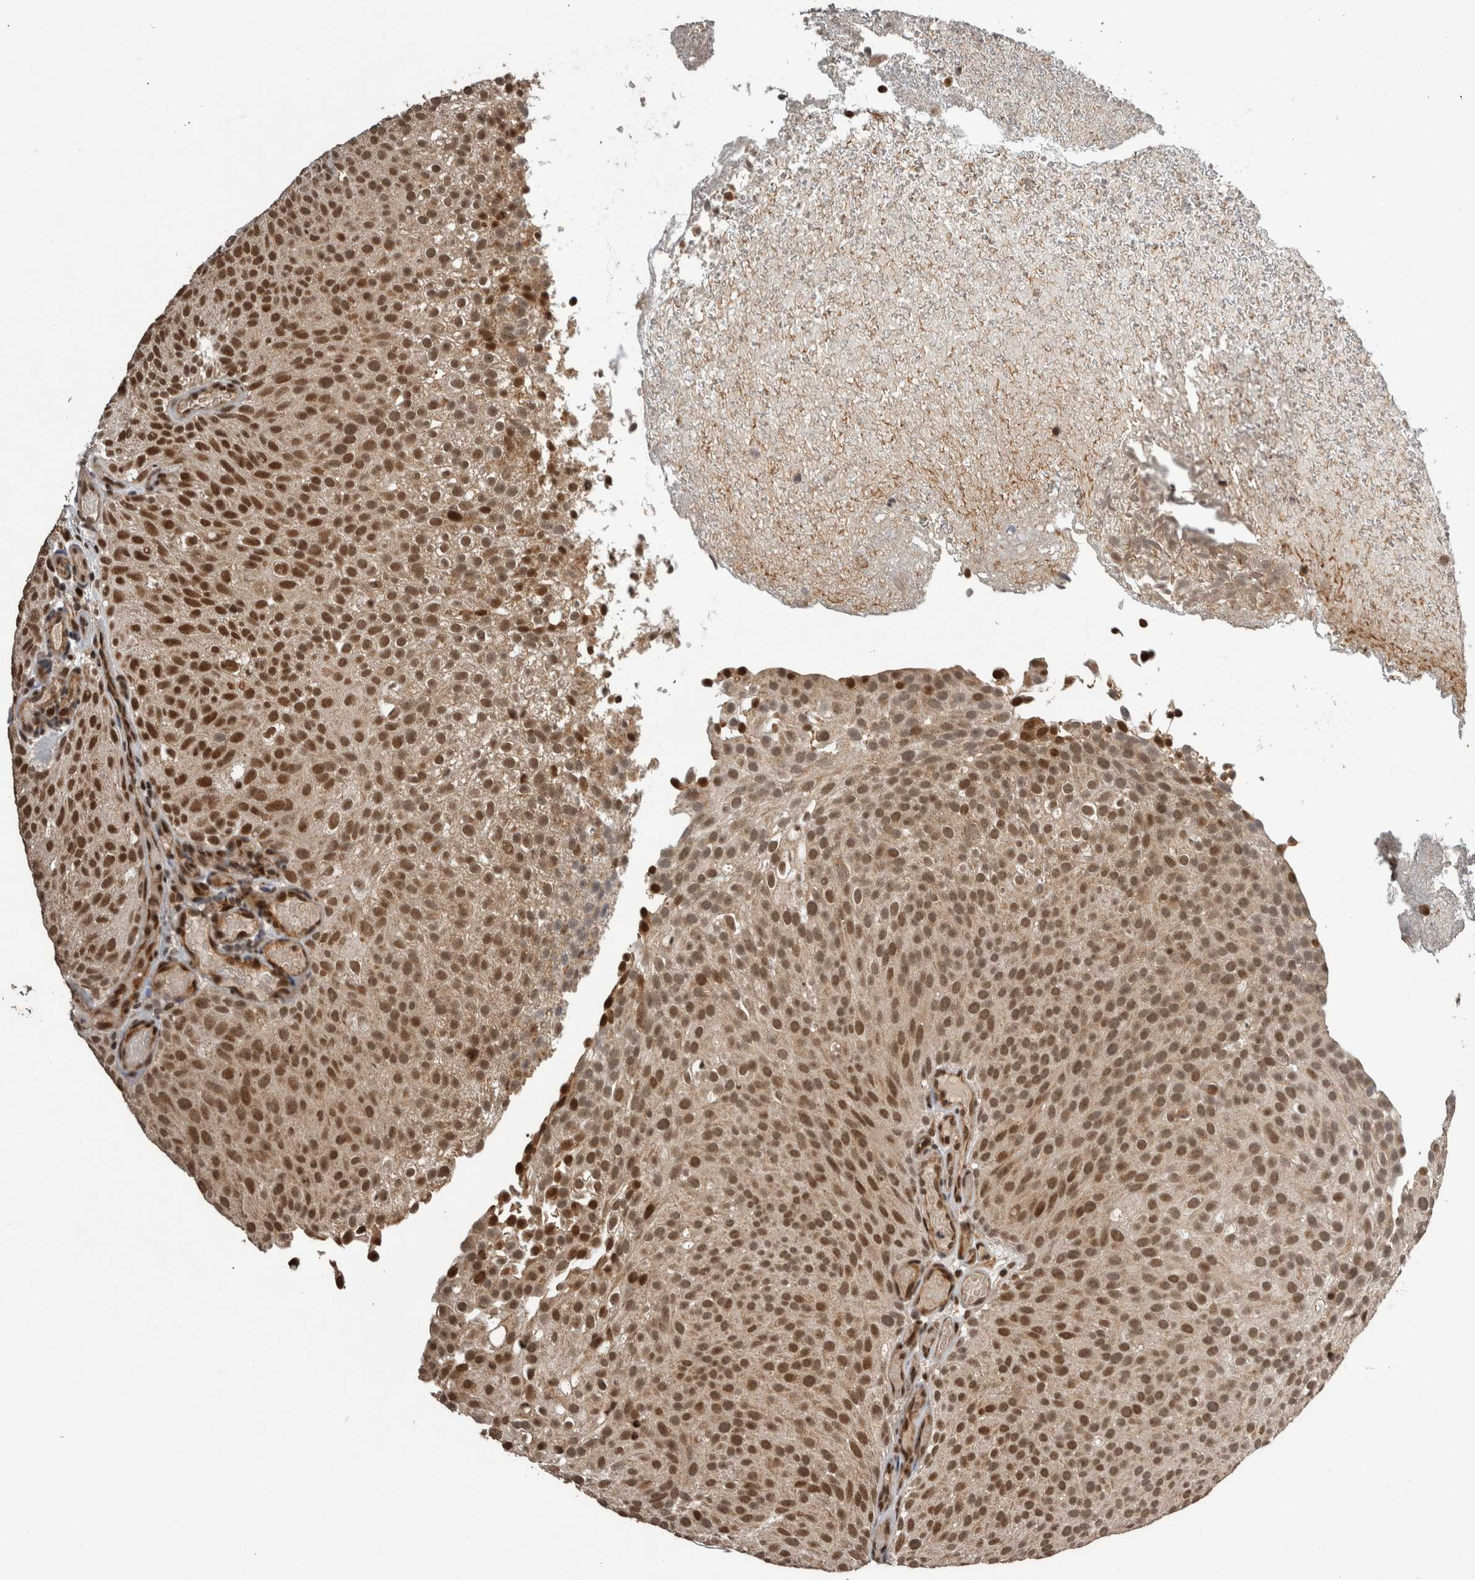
{"staining": {"intensity": "strong", "quantity": ">75%", "location": "nuclear"}, "tissue": "urothelial cancer", "cell_type": "Tumor cells", "image_type": "cancer", "snomed": [{"axis": "morphology", "description": "Urothelial carcinoma, Low grade"}, {"axis": "topography", "description": "Urinary bladder"}], "caption": "Immunohistochemistry (IHC) micrograph of human urothelial cancer stained for a protein (brown), which shows high levels of strong nuclear expression in approximately >75% of tumor cells.", "gene": "CPSF2", "patient": {"sex": "male", "age": 78}}